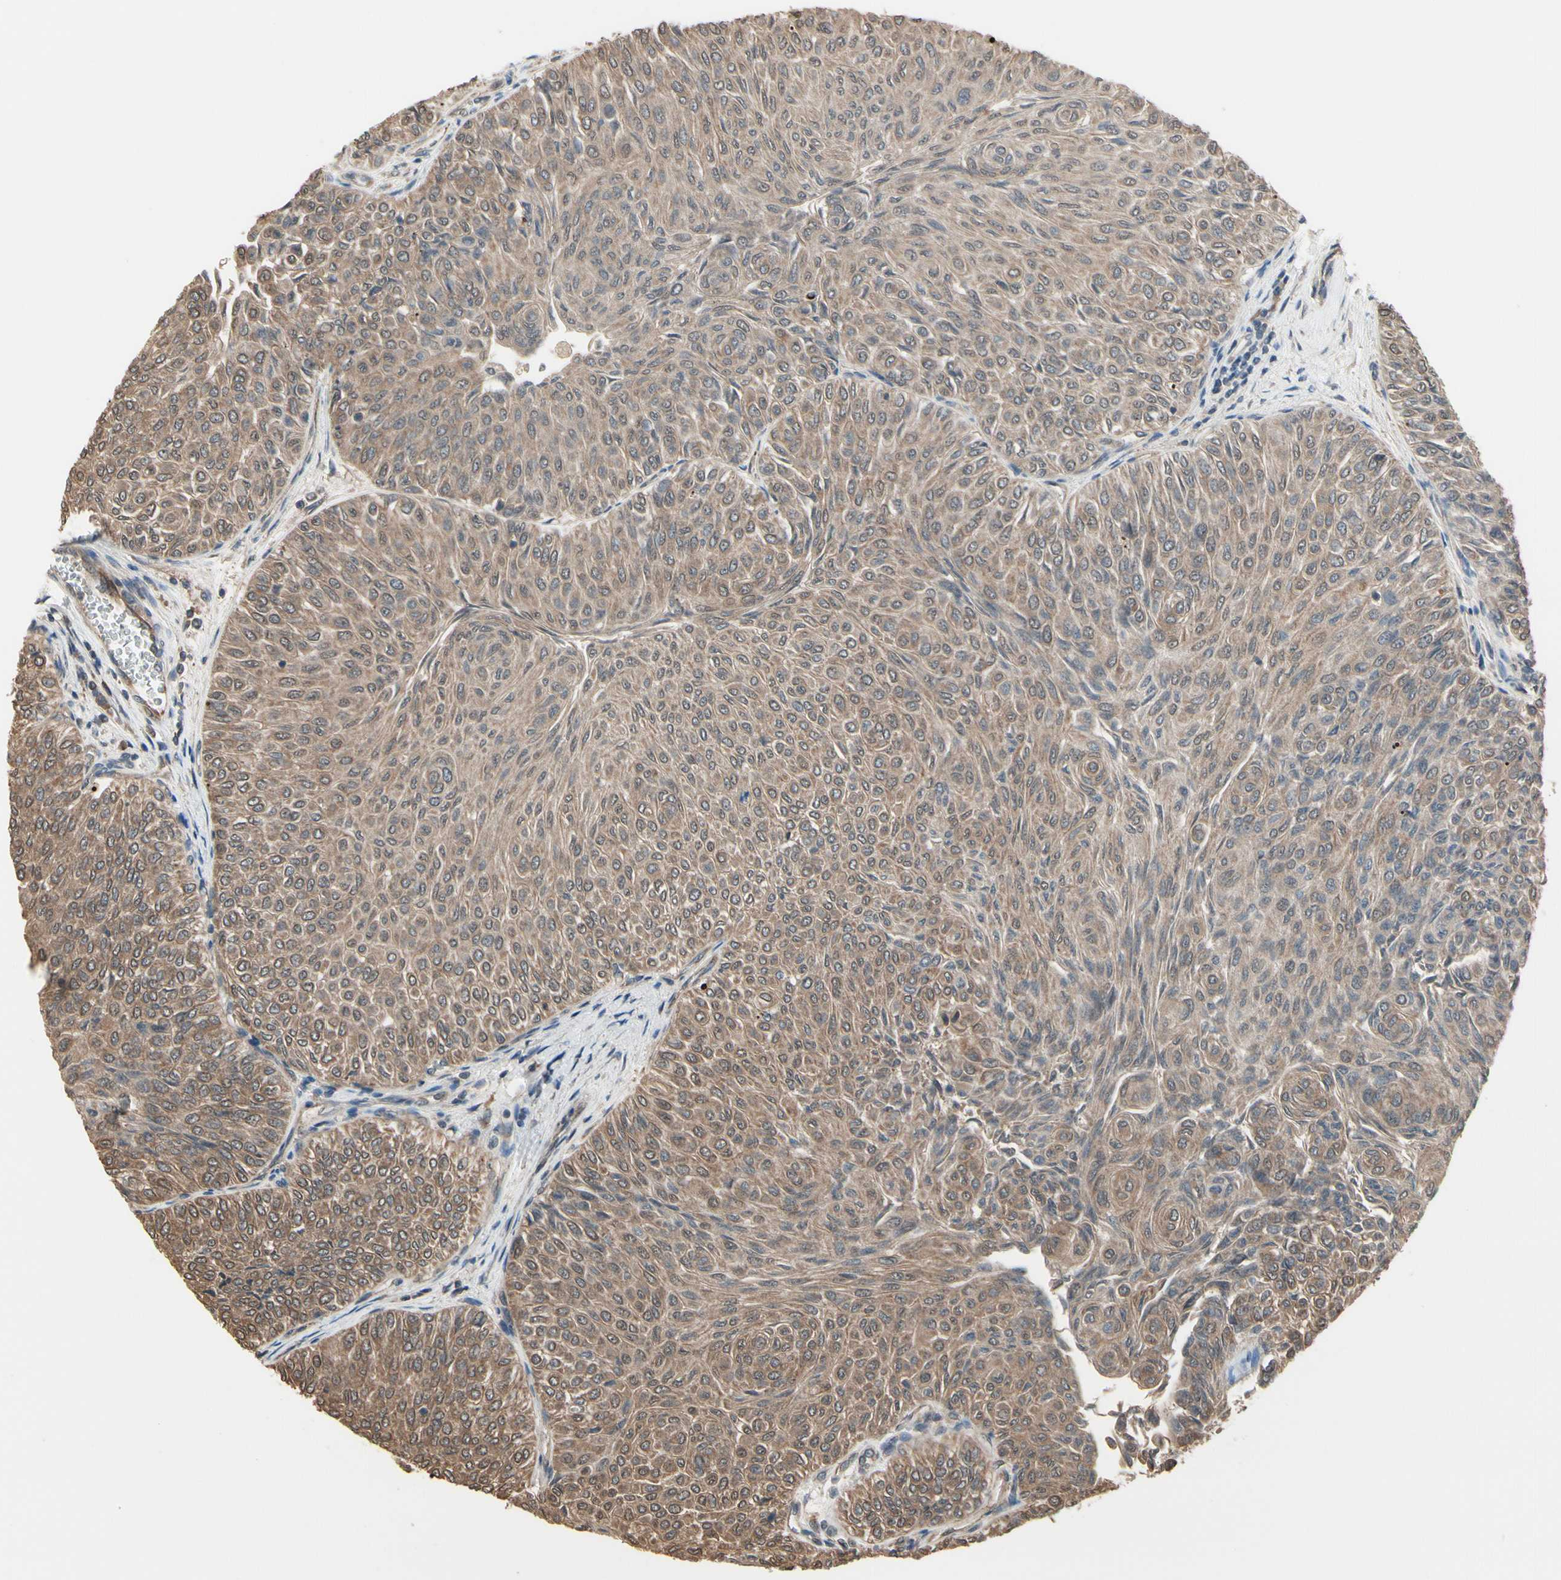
{"staining": {"intensity": "moderate", "quantity": ">75%", "location": "cytoplasmic/membranous"}, "tissue": "urothelial cancer", "cell_type": "Tumor cells", "image_type": "cancer", "snomed": [{"axis": "morphology", "description": "Urothelial carcinoma, Low grade"}, {"axis": "topography", "description": "Urinary bladder"}], "caption": "This histopathology image reveals low-grade urothelial carcinoma stained with IHC to label a protein in brown. The cytoplasmic/membranous of tumor cells show moderate positivity for the protein. Nuclei are counter-stained blue.", "gene": "PNPLA7", "patient": {"sex": "male", "age": 78}}